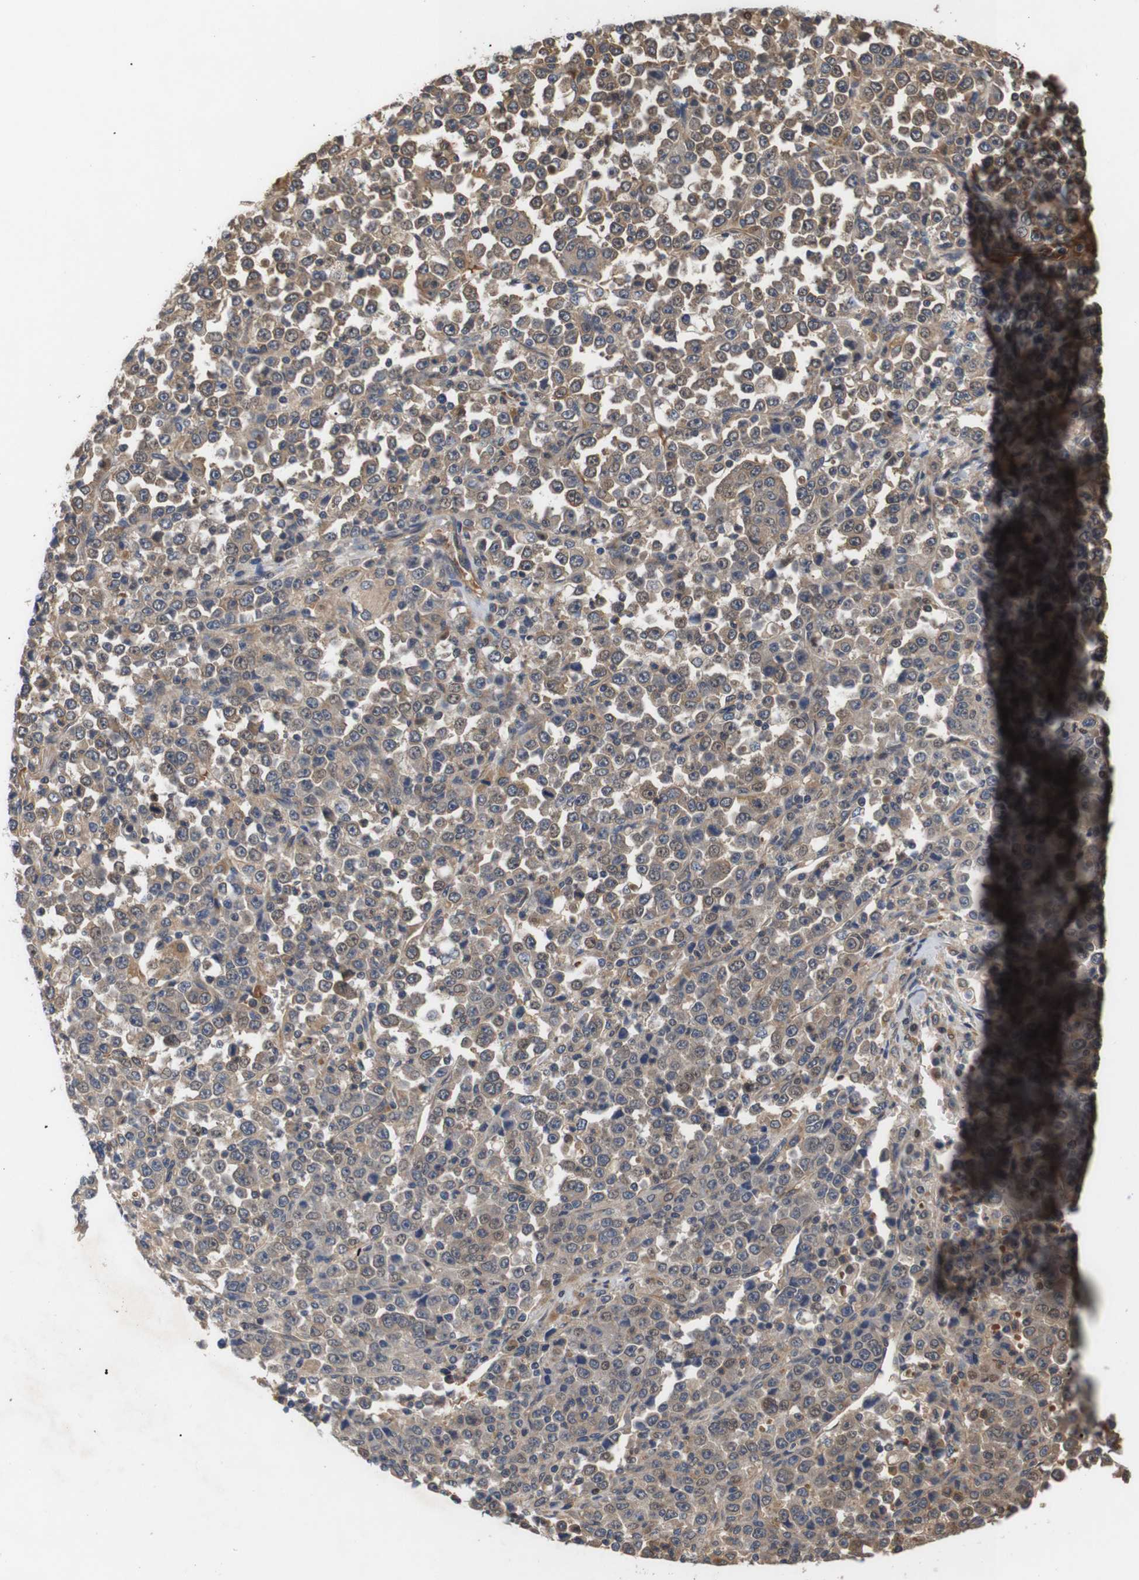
{"staining": {"intensity": "moderate", "quantity": ">75%", "location": "cytoplasmic/membranous"}, "tissue": "stomach cancer", "cell_type": "Tumor cells", "image_type": "cancer", "snomed": [{"axis": "morphology", "description": "Normal tissue, NOS"}, {"axis": "morphology", "description": "Adenocarcinoma, NOS"}, {"axis": "topography", "description": "Stomach, upper"}, {"axis": "topography", "description": "Stomach"}], "caption": "Immunohistochemistry of human stomach adenocarcinoma demonstrates medium levels of moderate cytoplasmic/membranous expression in about >75% of tumor cells. The protein of interest is shown in brown color, while the nuclei are stained blue.", "gene": "DDR1", "patient": {"sex": "male", "age": 59}}